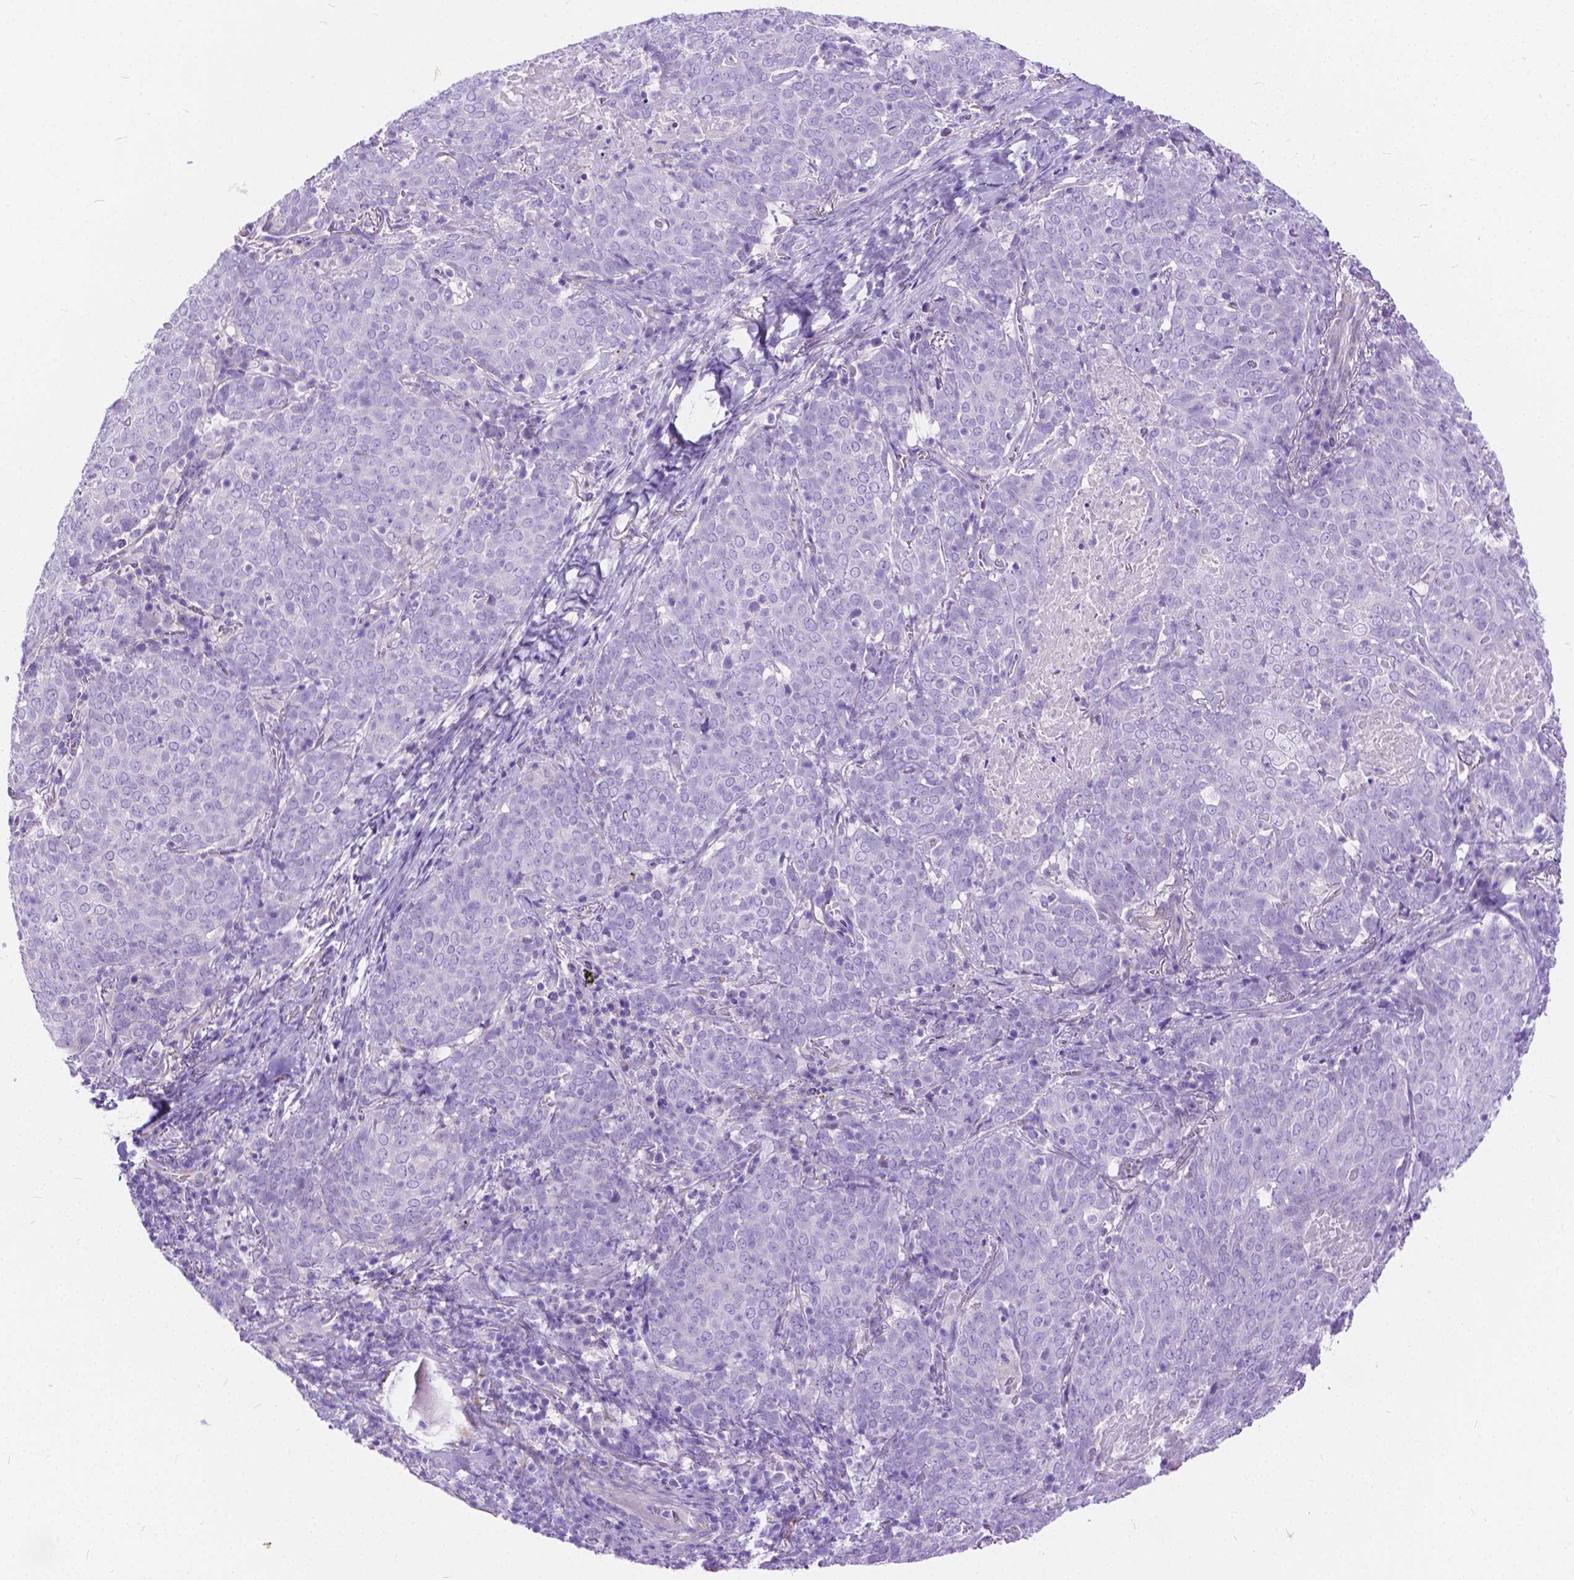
{"staining": {"intensity": "negative", "quantity": "none", "location": "none"}, "tissue": "lung cancer", "cell_type": "Tumor cells", "image_type": "cancer", "snomed": [{"axis": "morphology", "description": "Squamous cell carcinoma, NOS"}, {"axis": "topography", "description": "Lung"}], "caption": "Lung squamous cell carcinoma stained for a protein using immunohistochemistry demonstrates no staining tumor cells.", "gene": "CHRM1", "patient": {"sex": "male", "age": 82}}